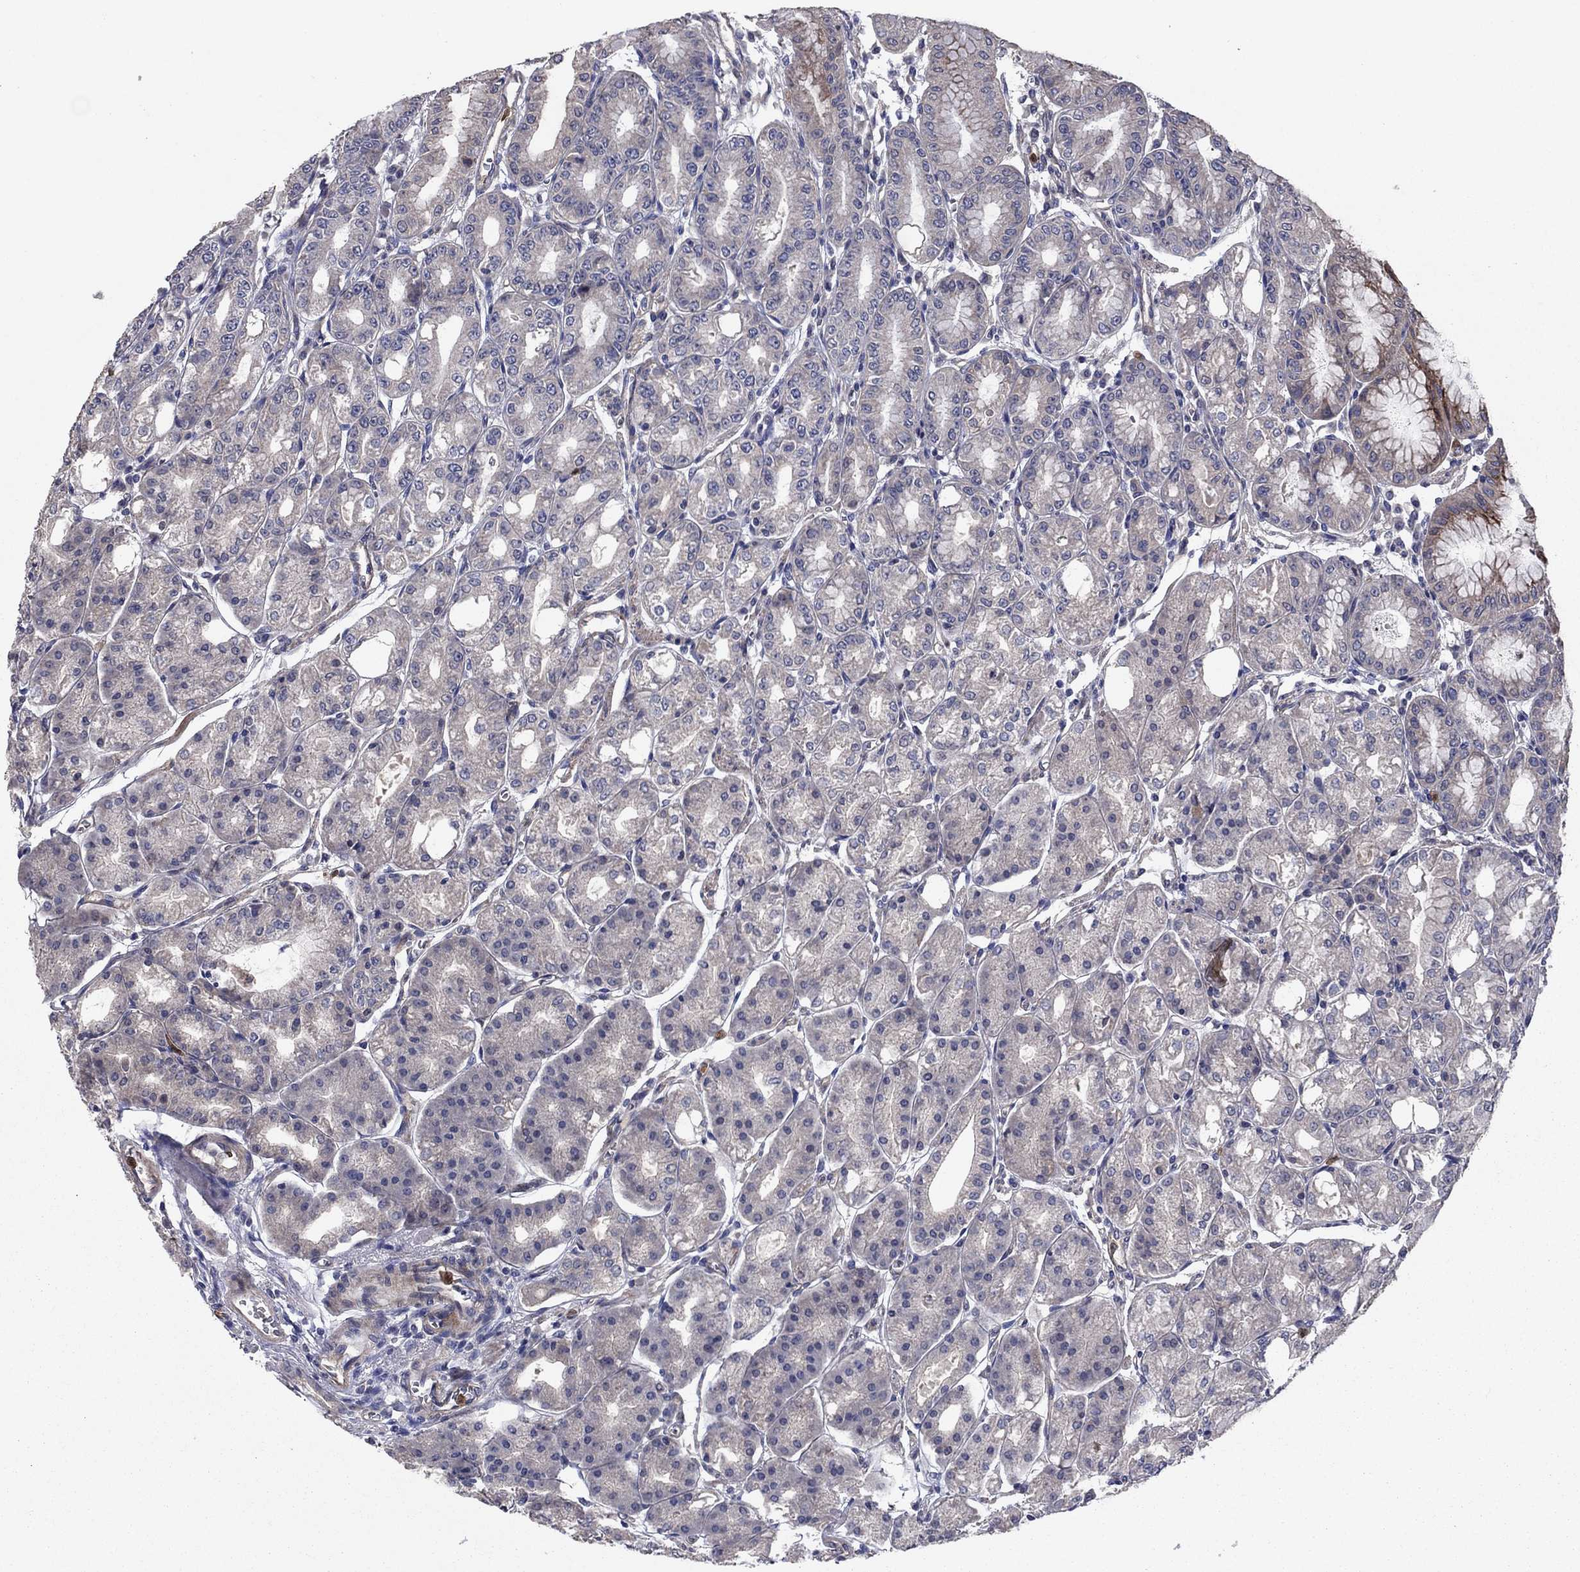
{"staining": {"intensity": "strong", "quantity": "<25%", "location": "cytoplasmic/membranous"}, "tissue": "stomach", "cell_type": "Glandular cells", "image_type": "normal", "snomed": [{"axis": "morphology", "description": "Normal tissue, NOS"}, {"axis": "topography", "description": "Stomach, lower"}], "caption": "Immunohistochemical staining of benign stomach reveals strong cytoplasmic/membranous protein expression in approximately <25% of glandular cells. (DAB (3,3'-diaminobenzidine) IHC with brightfield microscopy, high magnification).", "gene": "MSRB1", "patient": {"sex": "male", "age": 71}}